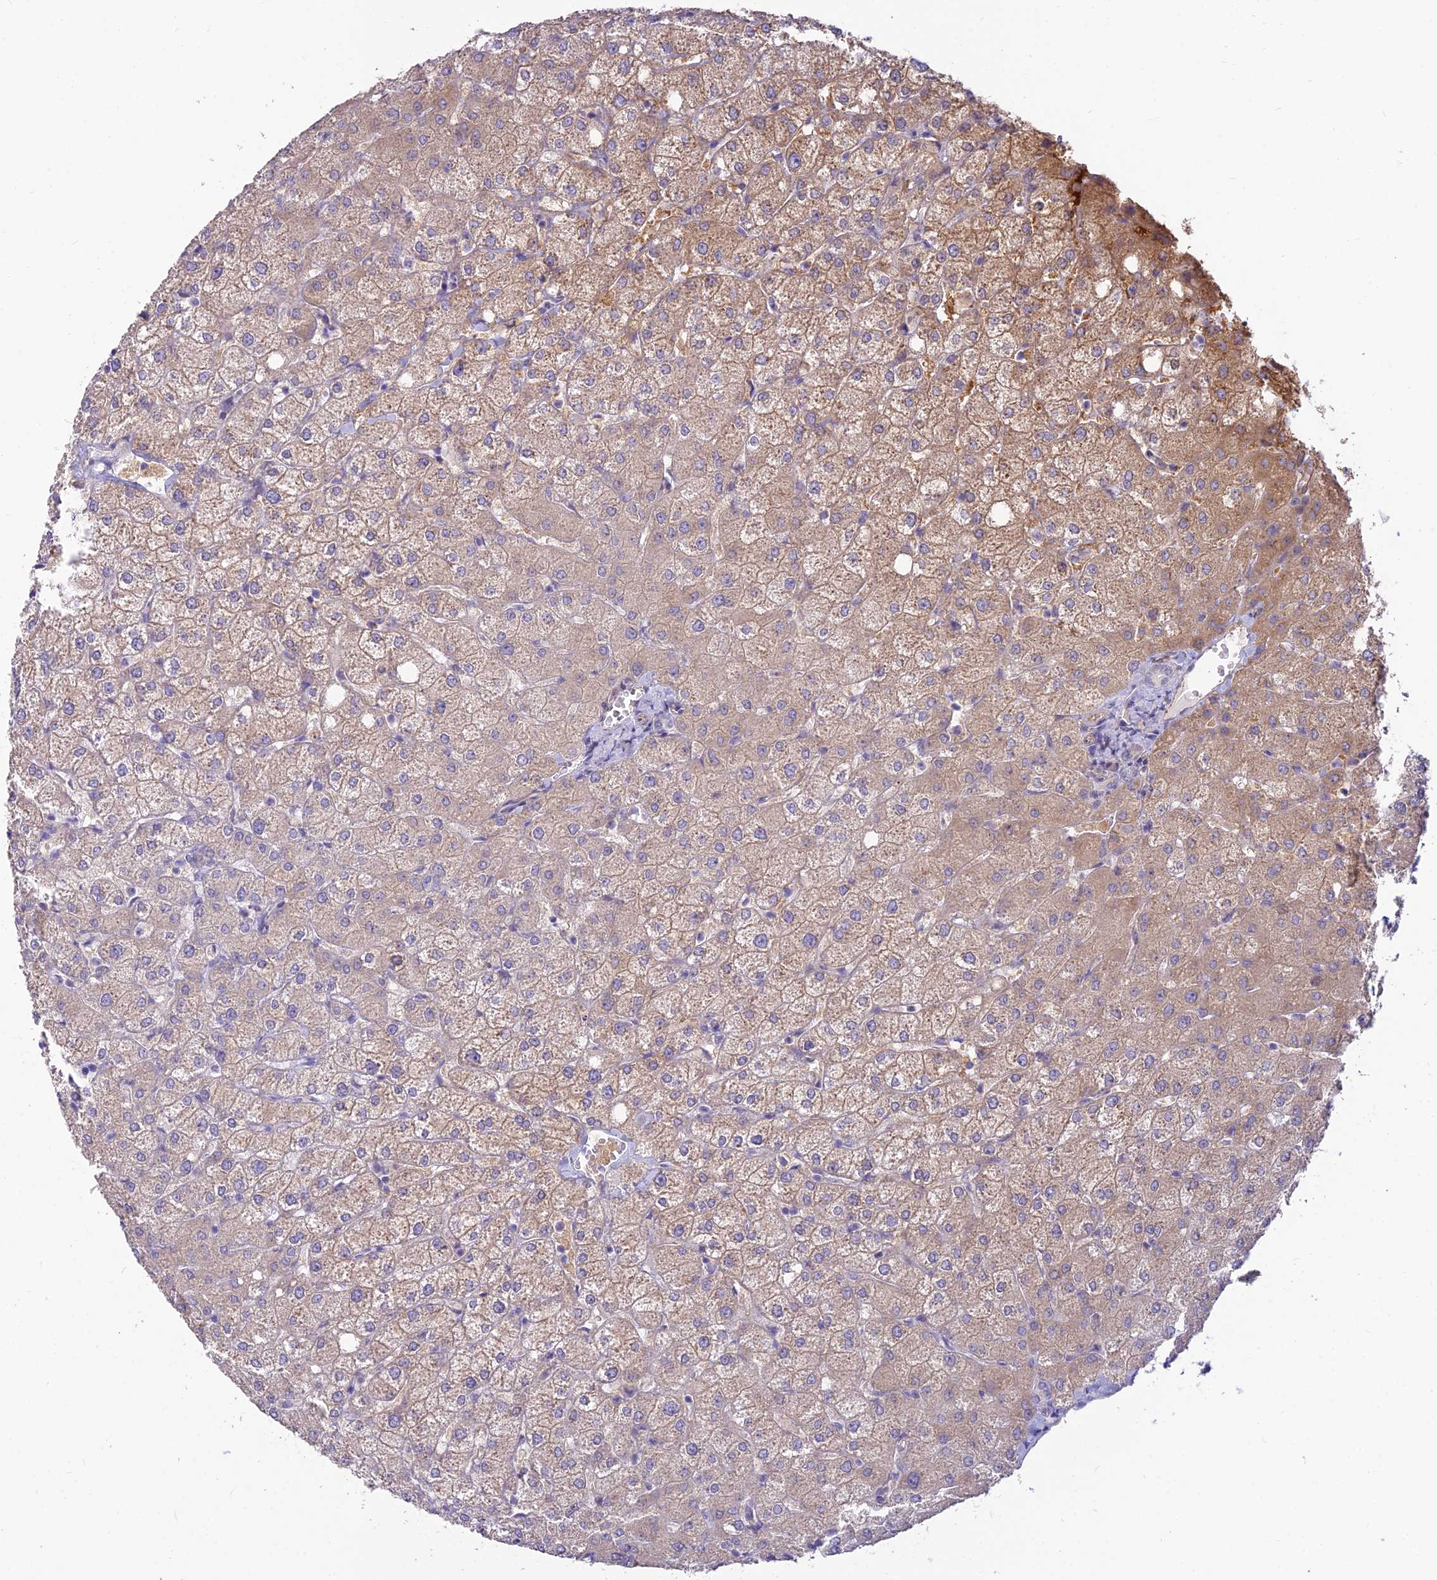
{"staining": {"intensity": "negative", "quantity": "none", "location": "none"}, "tissue": "liver", "cell_type": "Cholangiocytes", "image_type": "normal", "snomed": [{"axis": "morphology", "description": "Normal tissue, NOS"}, {"axis": "topography", "description": "Liver"}], "caption": "Protein analysis of benign liver demonstrates no significant staining in cholangiocytes.", "gene": "SAPCD2", "patient": {"sex": "female", "age": 54}}